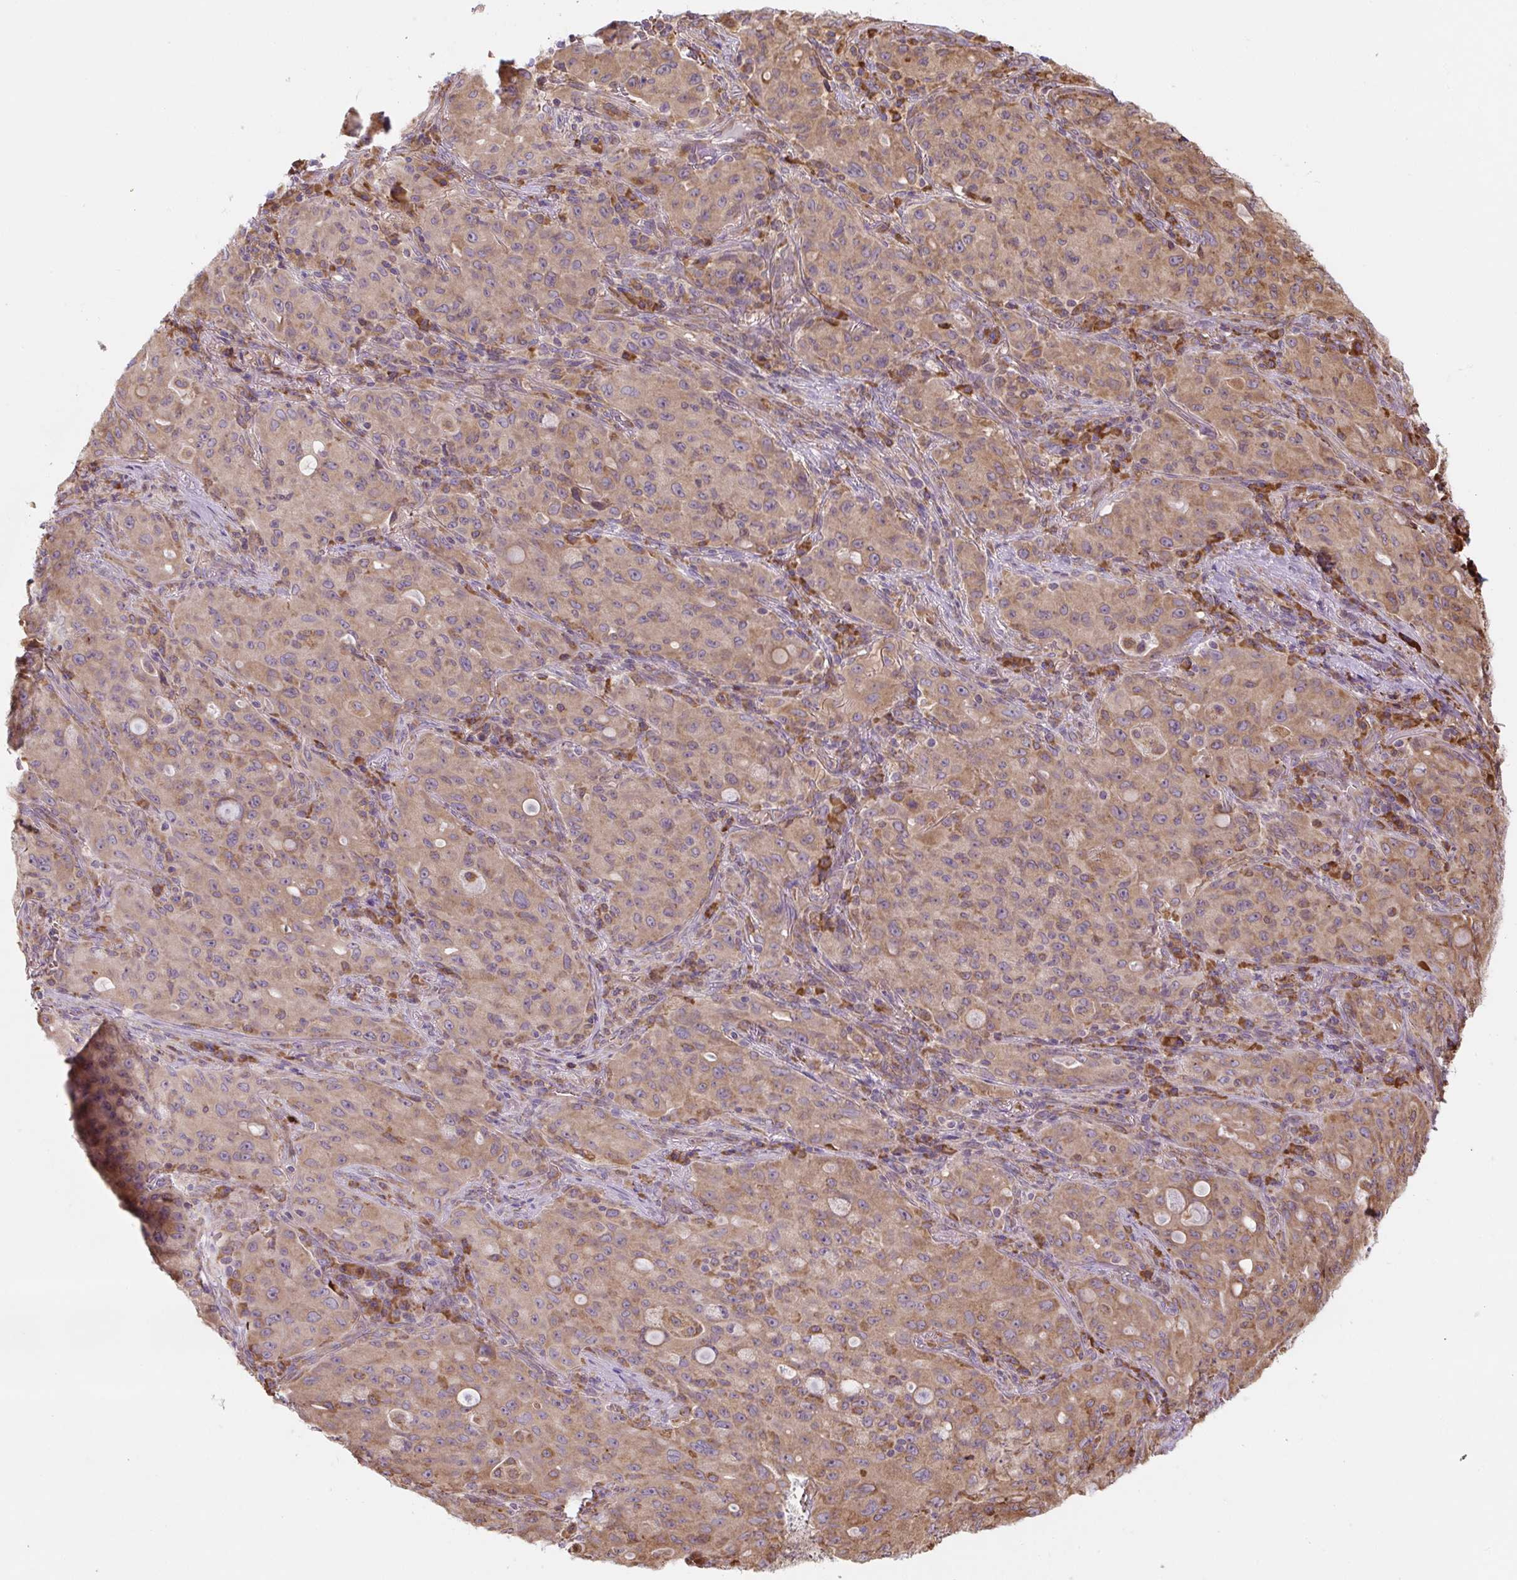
{"staining": {"intensity": "moderate", "quantity": ">75%", "location": "cytoplasmic/membranous"}, "tissue": "lung cancer", "cell_type": "Tumor cells", "image_type": "cancer", "snomed": [{"axis": "morphology", "description": "Adenocarcinoma, NOS"}, {"axis": "topography", "description": "Lung"}], "caption": "DAB (3,3'-diaminobenzidine) immunohistochemical staining of human lung adenocarcinoma shows moderate cytoplasmic/membranous protein staining in approximately >75% of tumor cells.", "gene": "RASA1", "patient": {"sex": "female", "age": 44}}